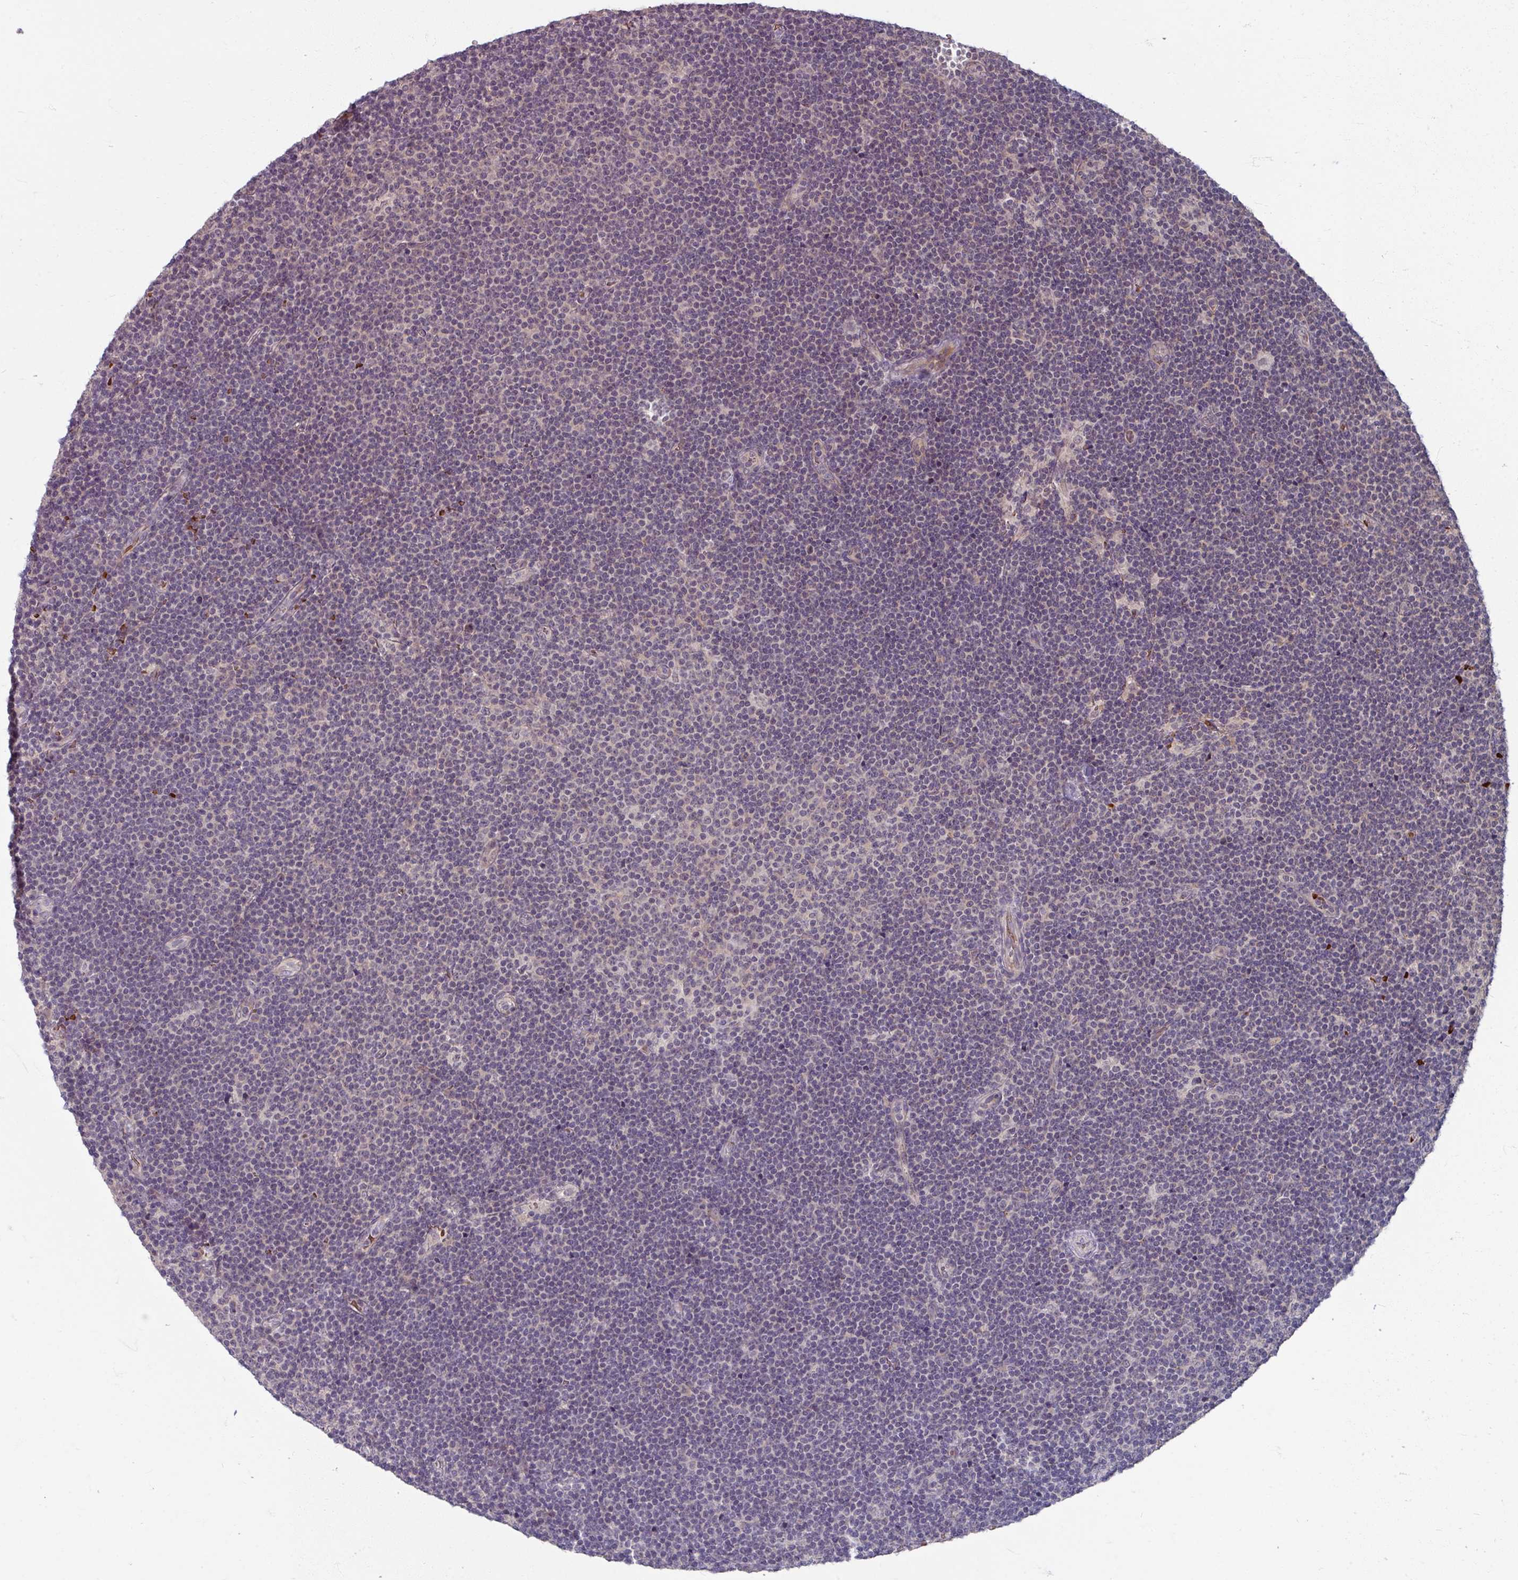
{"staining": {"intensity": "negative", "quantity": "none", "location": "none"}, "tissue": "lymphoma", "cell_type": "Tumor cells", "image_type": "cancer", "snomed": [{"axis": "morphology", "description": "Malignant lymphoma, non-Hodgkin's type, Low grade"}, {"axis": "topography", "description": "Lymph node"}], "caption": "Immunohistochemistry histopathology image of neoplastic tissue: malignant lymphoma, non-Hodgkin's type (low-grade) stained with DAB (3,3'-diaminobenzidine) displays no significant protein expression in tumor cells.", "gene": "KMT5C", "patient": {"sex": "male", "age": 48}}